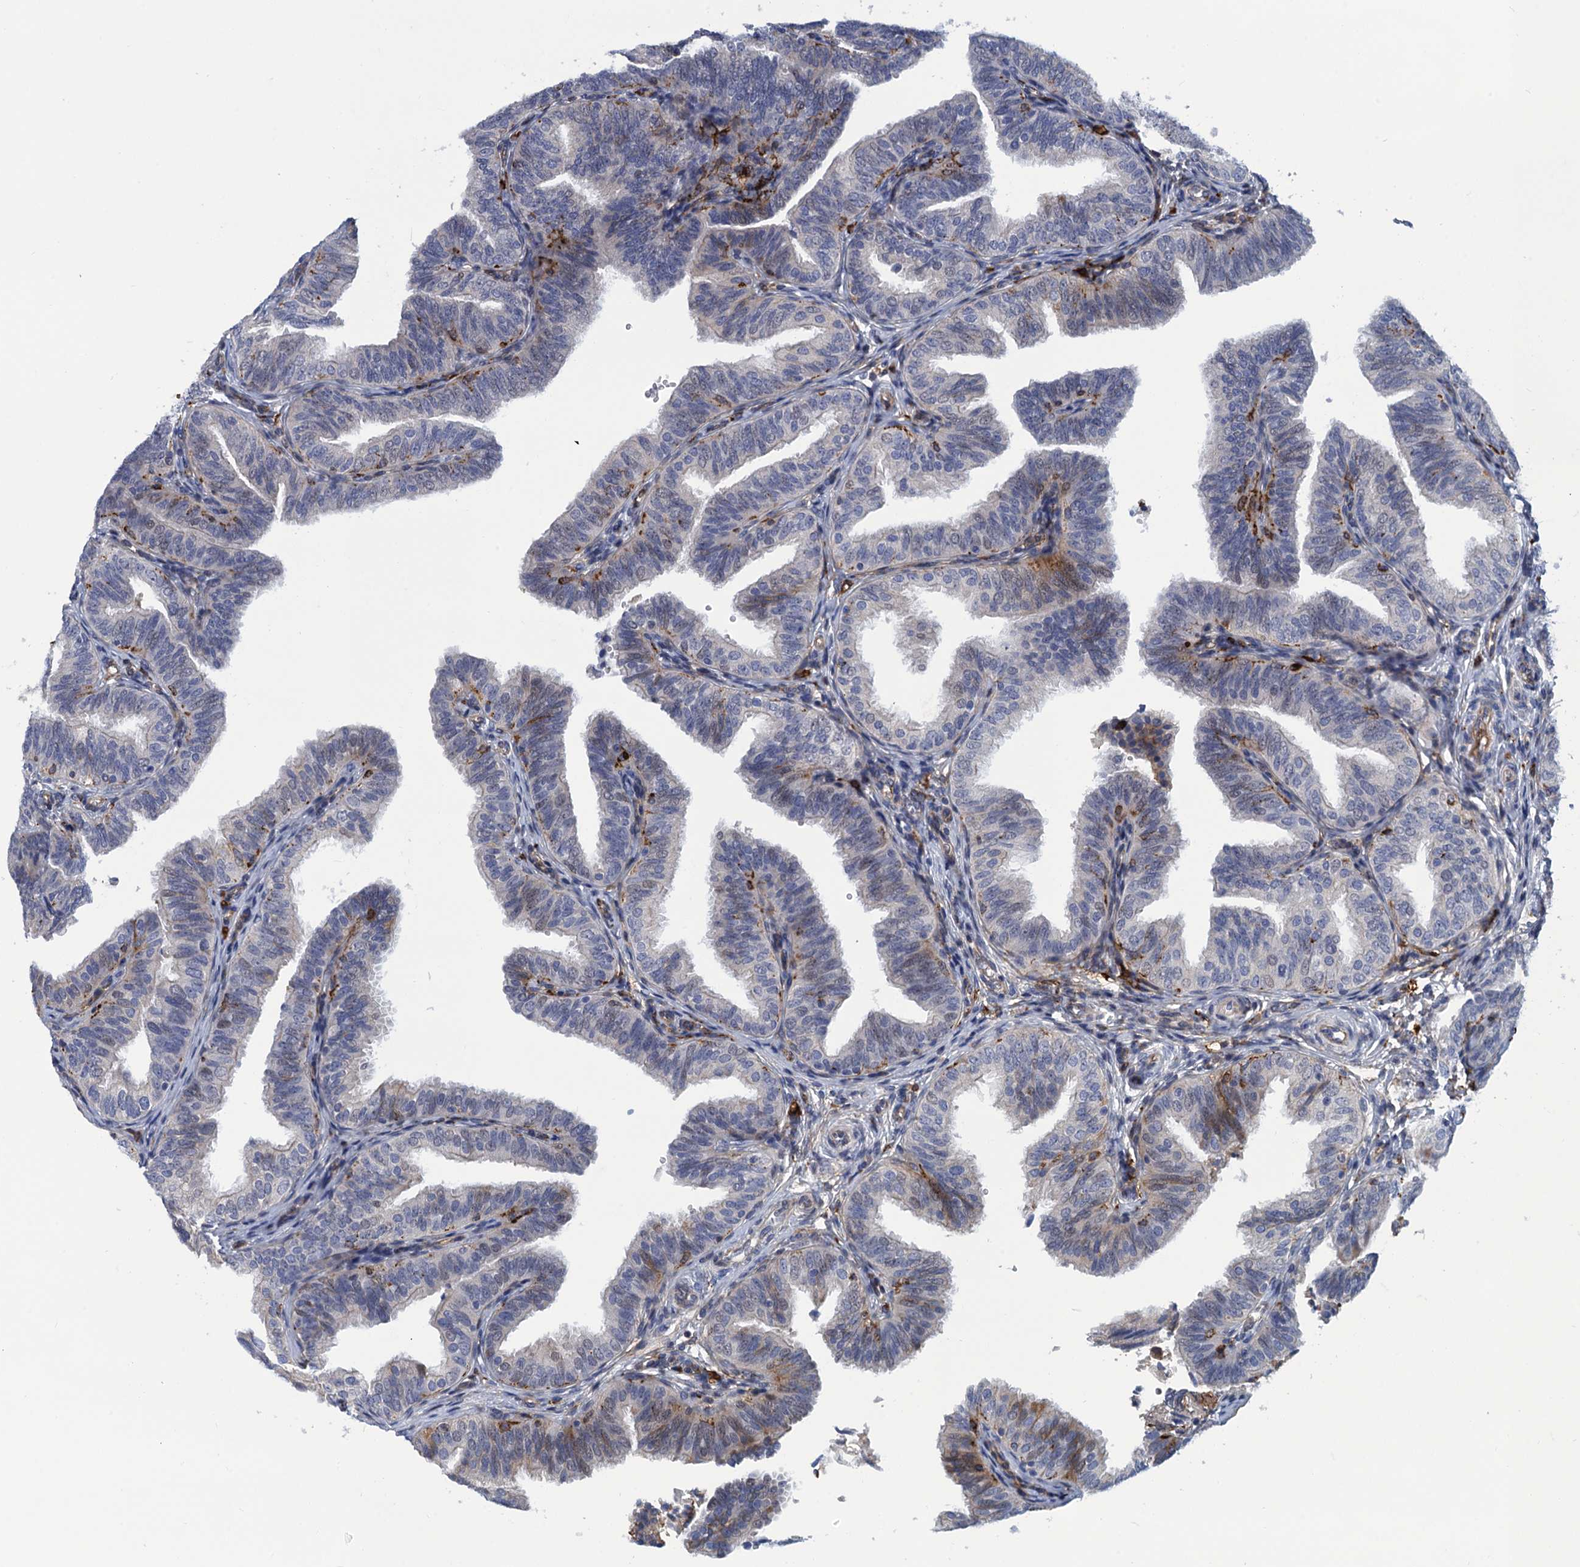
{"staining": {"intensity": "negative", "quantity": "none", "location": "none"}, "tissue": "fallopian tube", "cell_type": "Glandular cells", "image_type": "normal", "snomed": [{"axis": "morphology", "description": "Normal tissue, NOS"}, {"axis": "topography", "description": "Fallopian tube"}], "caption": "Immunohistochemistry (IHC) image of unremarkable fallopian tube: fallopian tube stained with DAB (3,3'-diaminobenzidine) demonstrates no significant protein positivity in glandular cells. (Immunohistochemistry (IHC), brightfield microscopy, high magnification).", "gene": "DNHD1", "patient": {"sex": "female", "age": 35}}